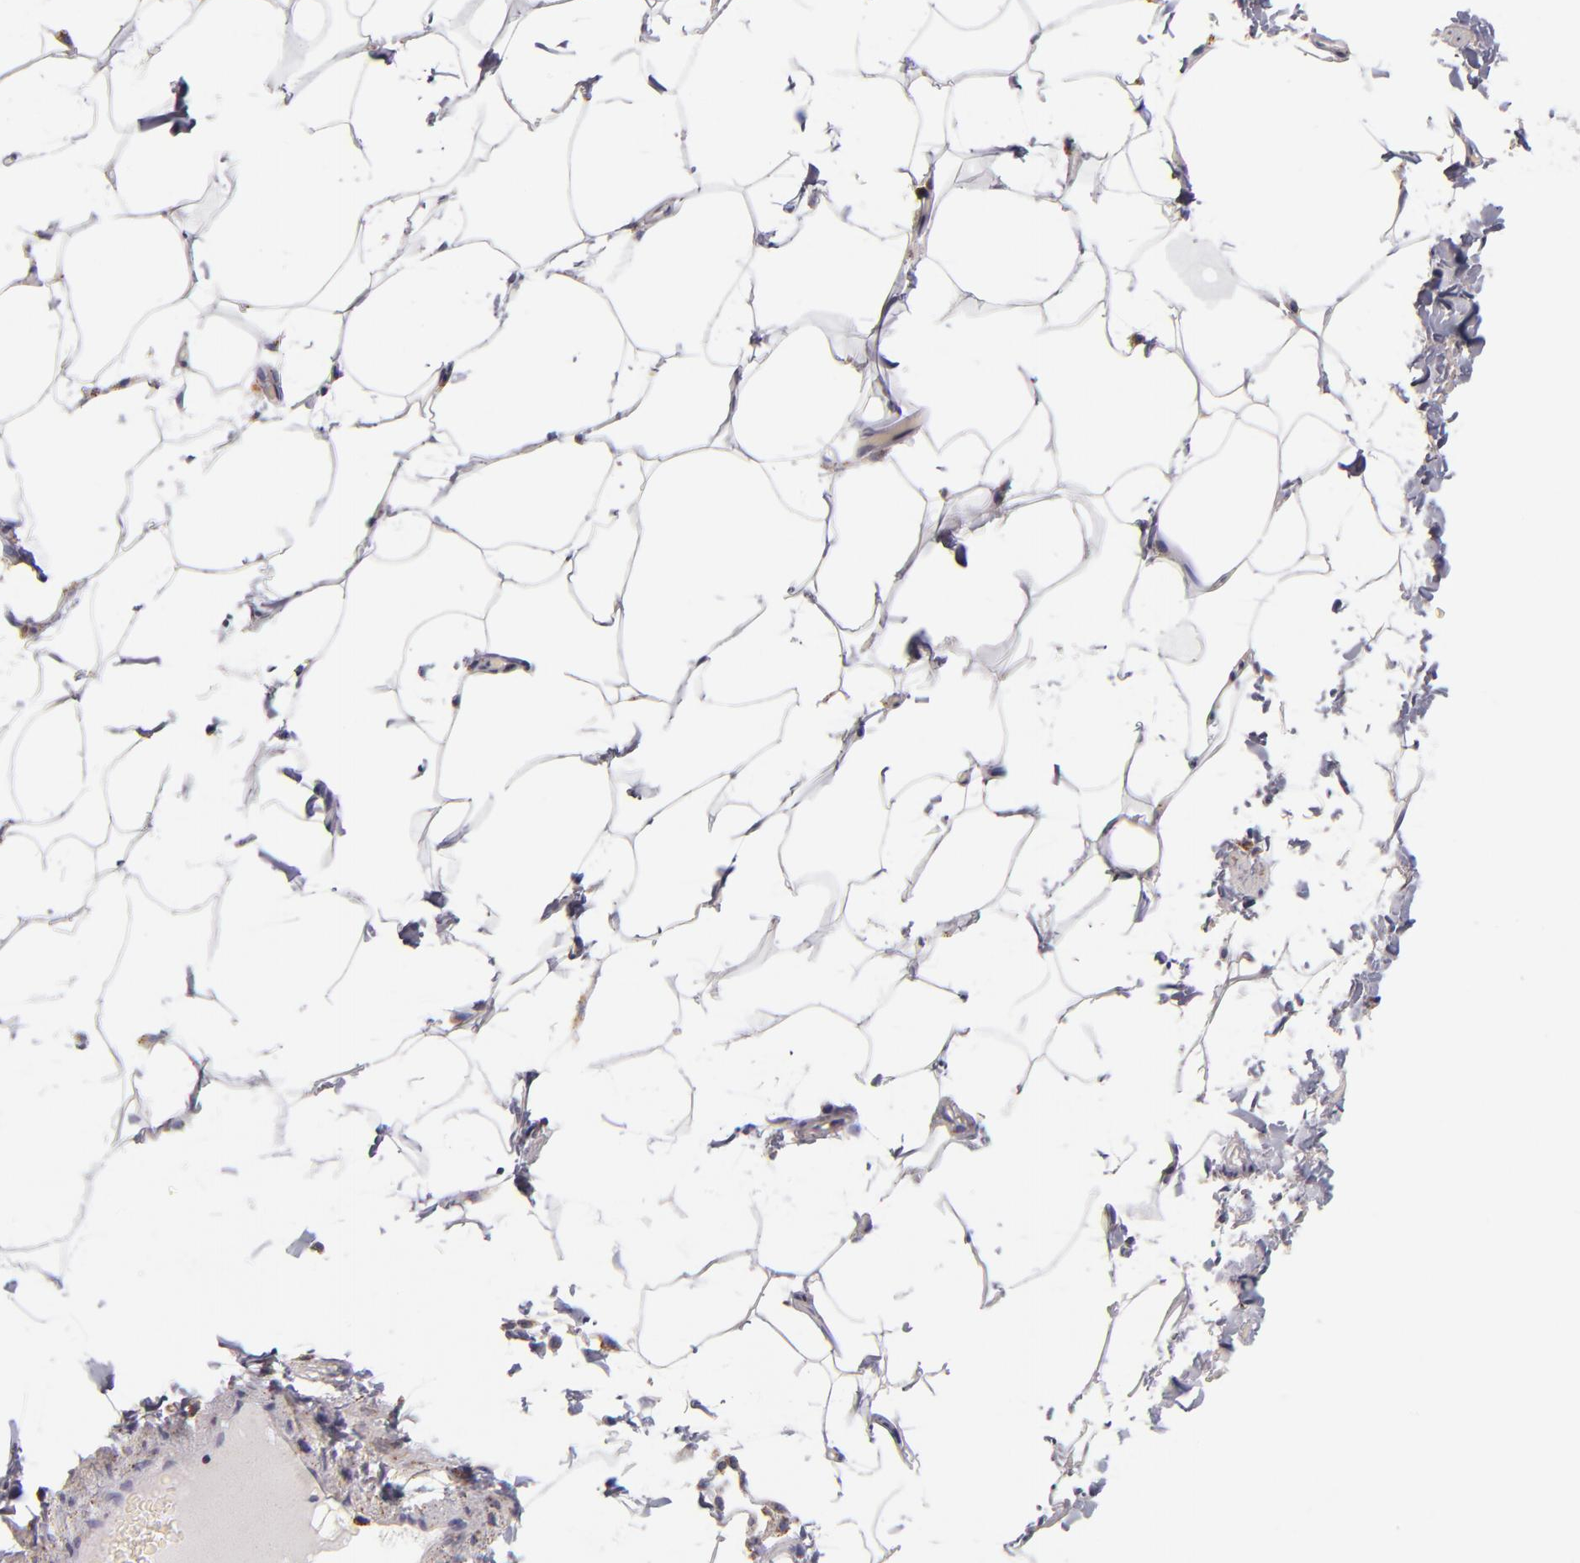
{"staining": {"intensity": "moderate", "quantity": ">75%", "location": "cytoplasmic/membranous"}, "tissue": "adipose tissue", "cell_type": "Adipocytes", "image_type": "normal", "snomed": [{"axis": "morphology", "description": "Normal tissue, NOS"}, {"axis": "topography", "description": "Vascular tissue"}], "caption": "Immunohistochemistry (IHC) of unremarkable adipose tissue shows medium levels of moderate cytoplasmic/membranous positivity in approximately >75% of adipocytes.", "gene": "ECHS1", "patient": {"sex": "male", "age": 41}}